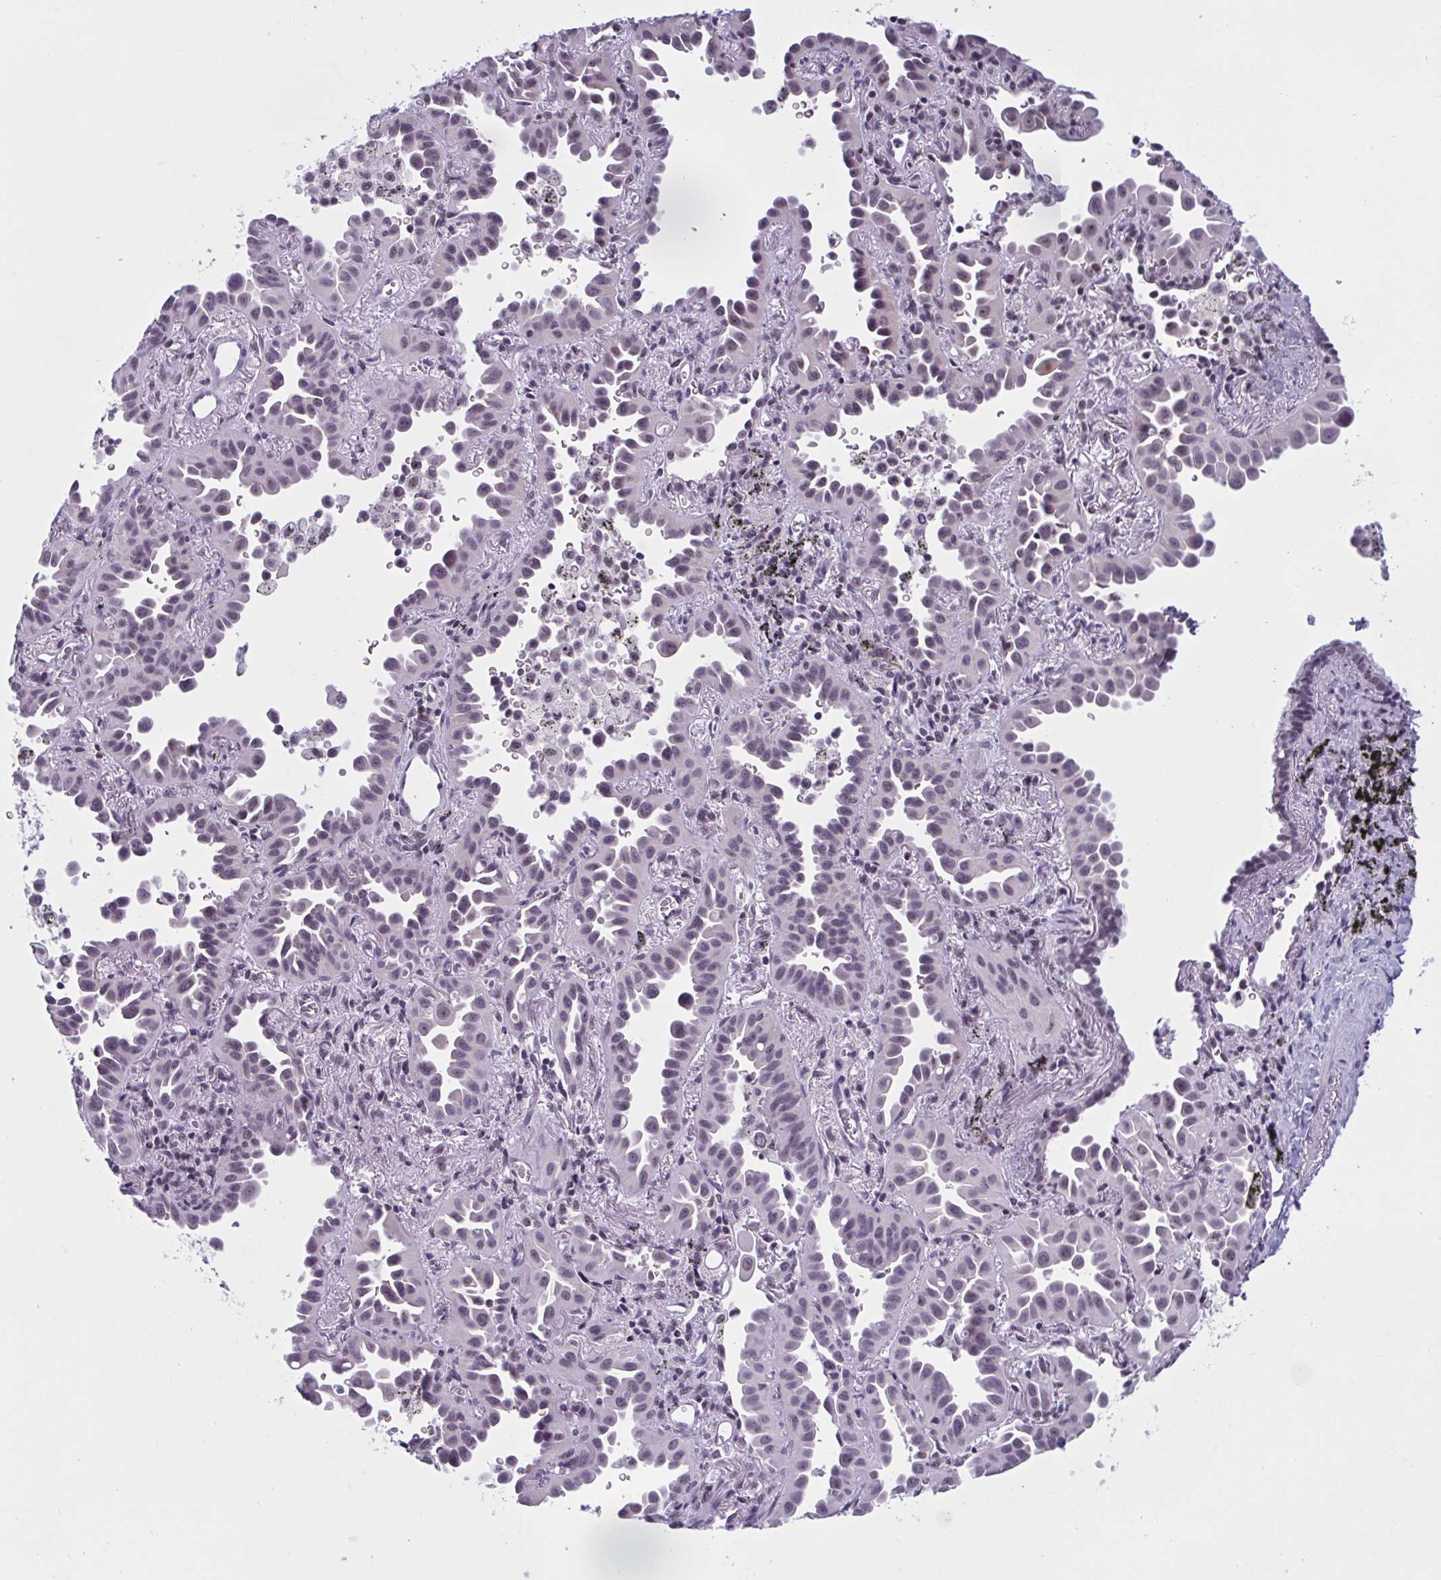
{"staining": {"intensity": "weak", "quantity": "25%-75%", "location": "nuclear"}, "tissue": "lung cancer", "cell_type": "Tumor cells", "image_type": "cancer", "snomed": [{"axis": "morphology", "description": "Adenocarcinoma, NOS"}, {"axis": "topography", "description": "Lung"}], "caption": "About 25%-75% of tumor cells in lung adenocarcinoma display weak nuclear protein staining as visualized by brown immunohistochemical staining.", "gene": "TGM6", "patient": {"sex": "male", "age": 68}}